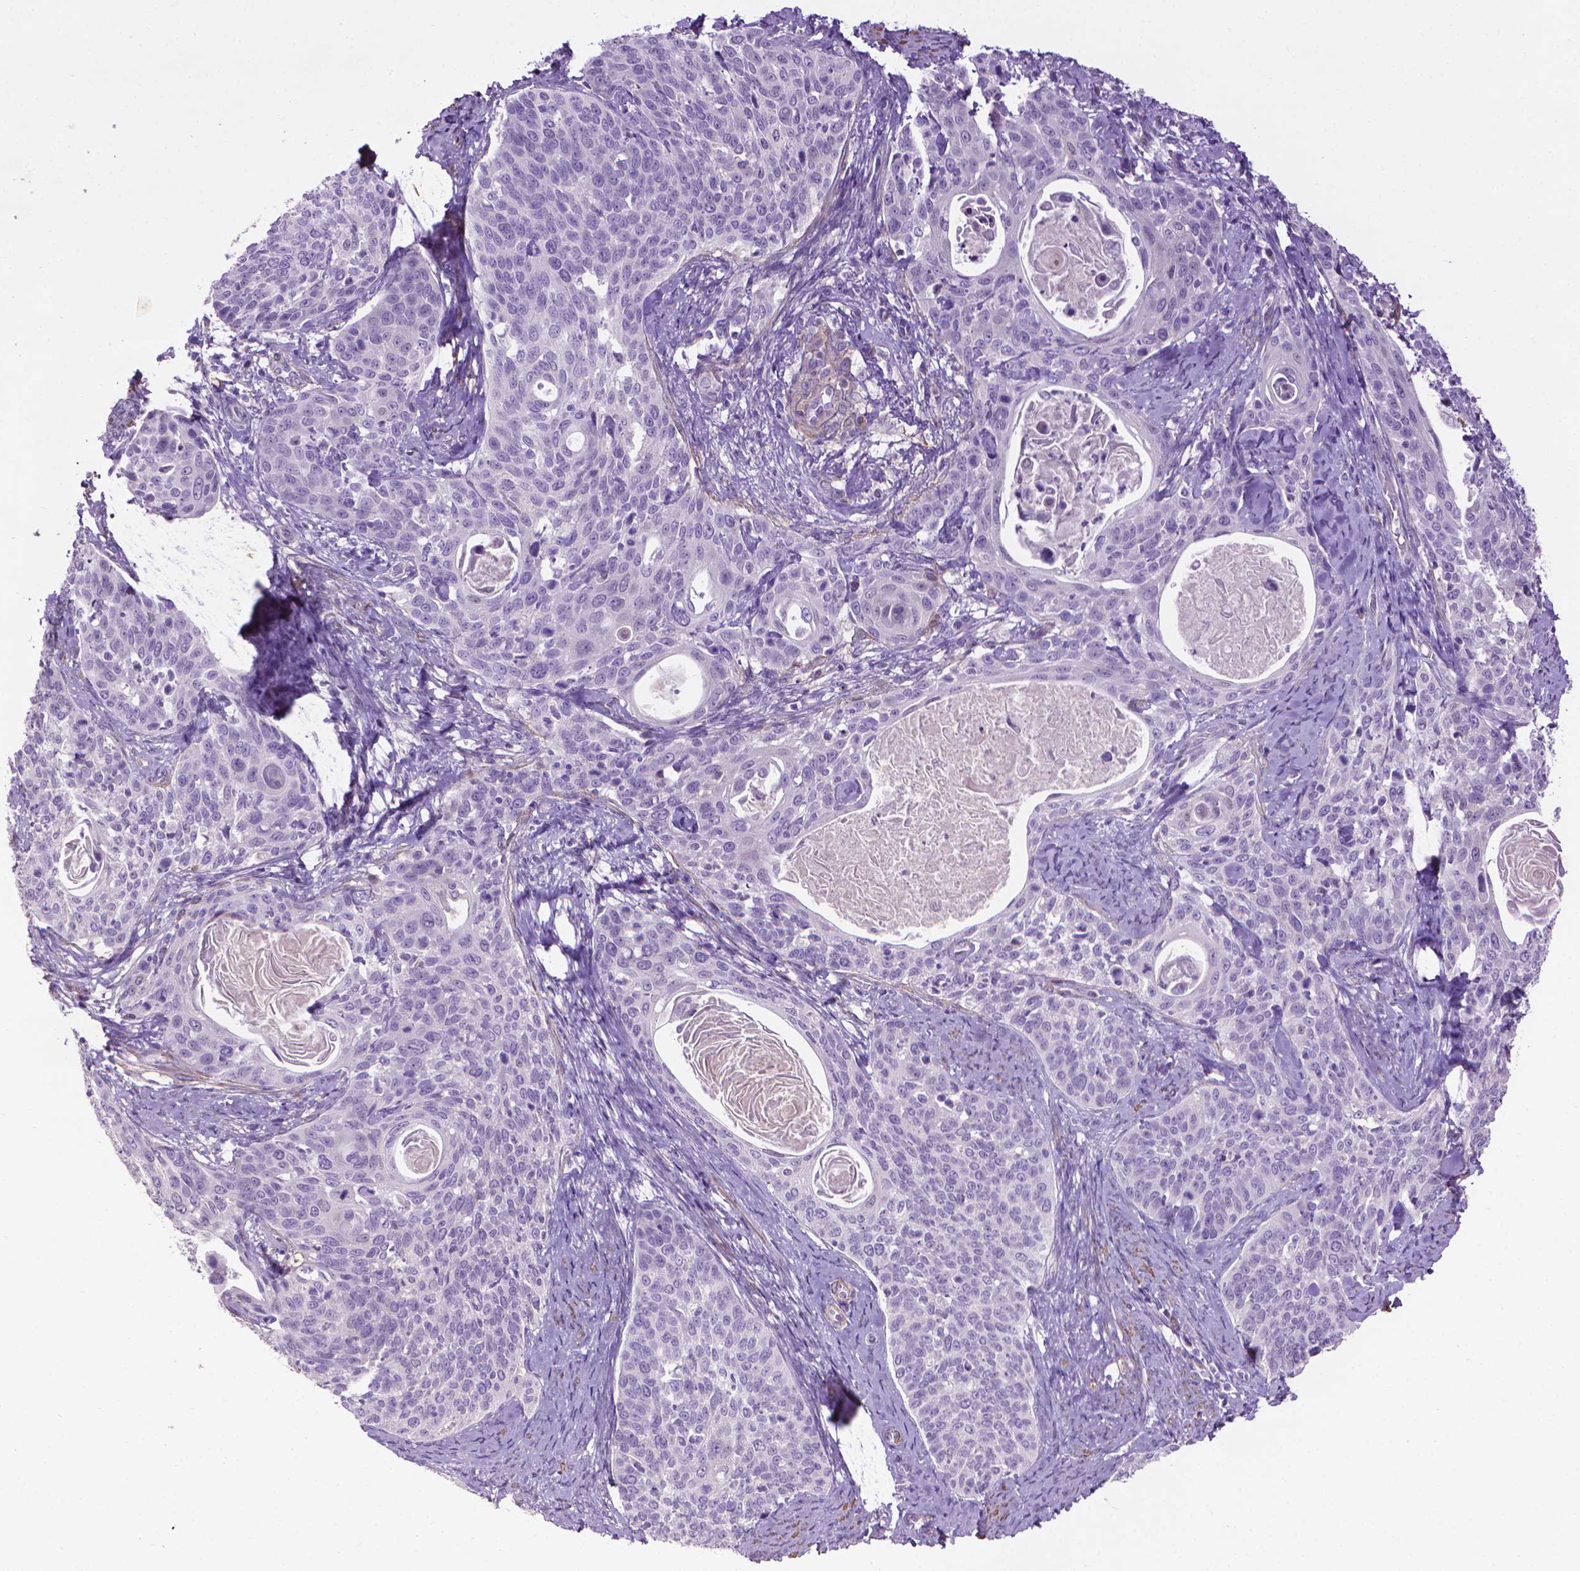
{"staining": {"intensity": "negative", "quantity": "none", "location": "none"}, "tissue": "cervical cancer", "cell_type": "Tumor cells", "image_type": "cancer", "snomed": [{"axis": "morphology", "description": "Squamous cell carcinoma, NOS"}, {"axis": "topography", "description": "Cervix"}], "caption": "Micrograph shows no significant protein expression in tumor cells of cervical squamous cell carcinoma.", "gene": "AQP10", "patient": {"sex": "female", "age": 69}}